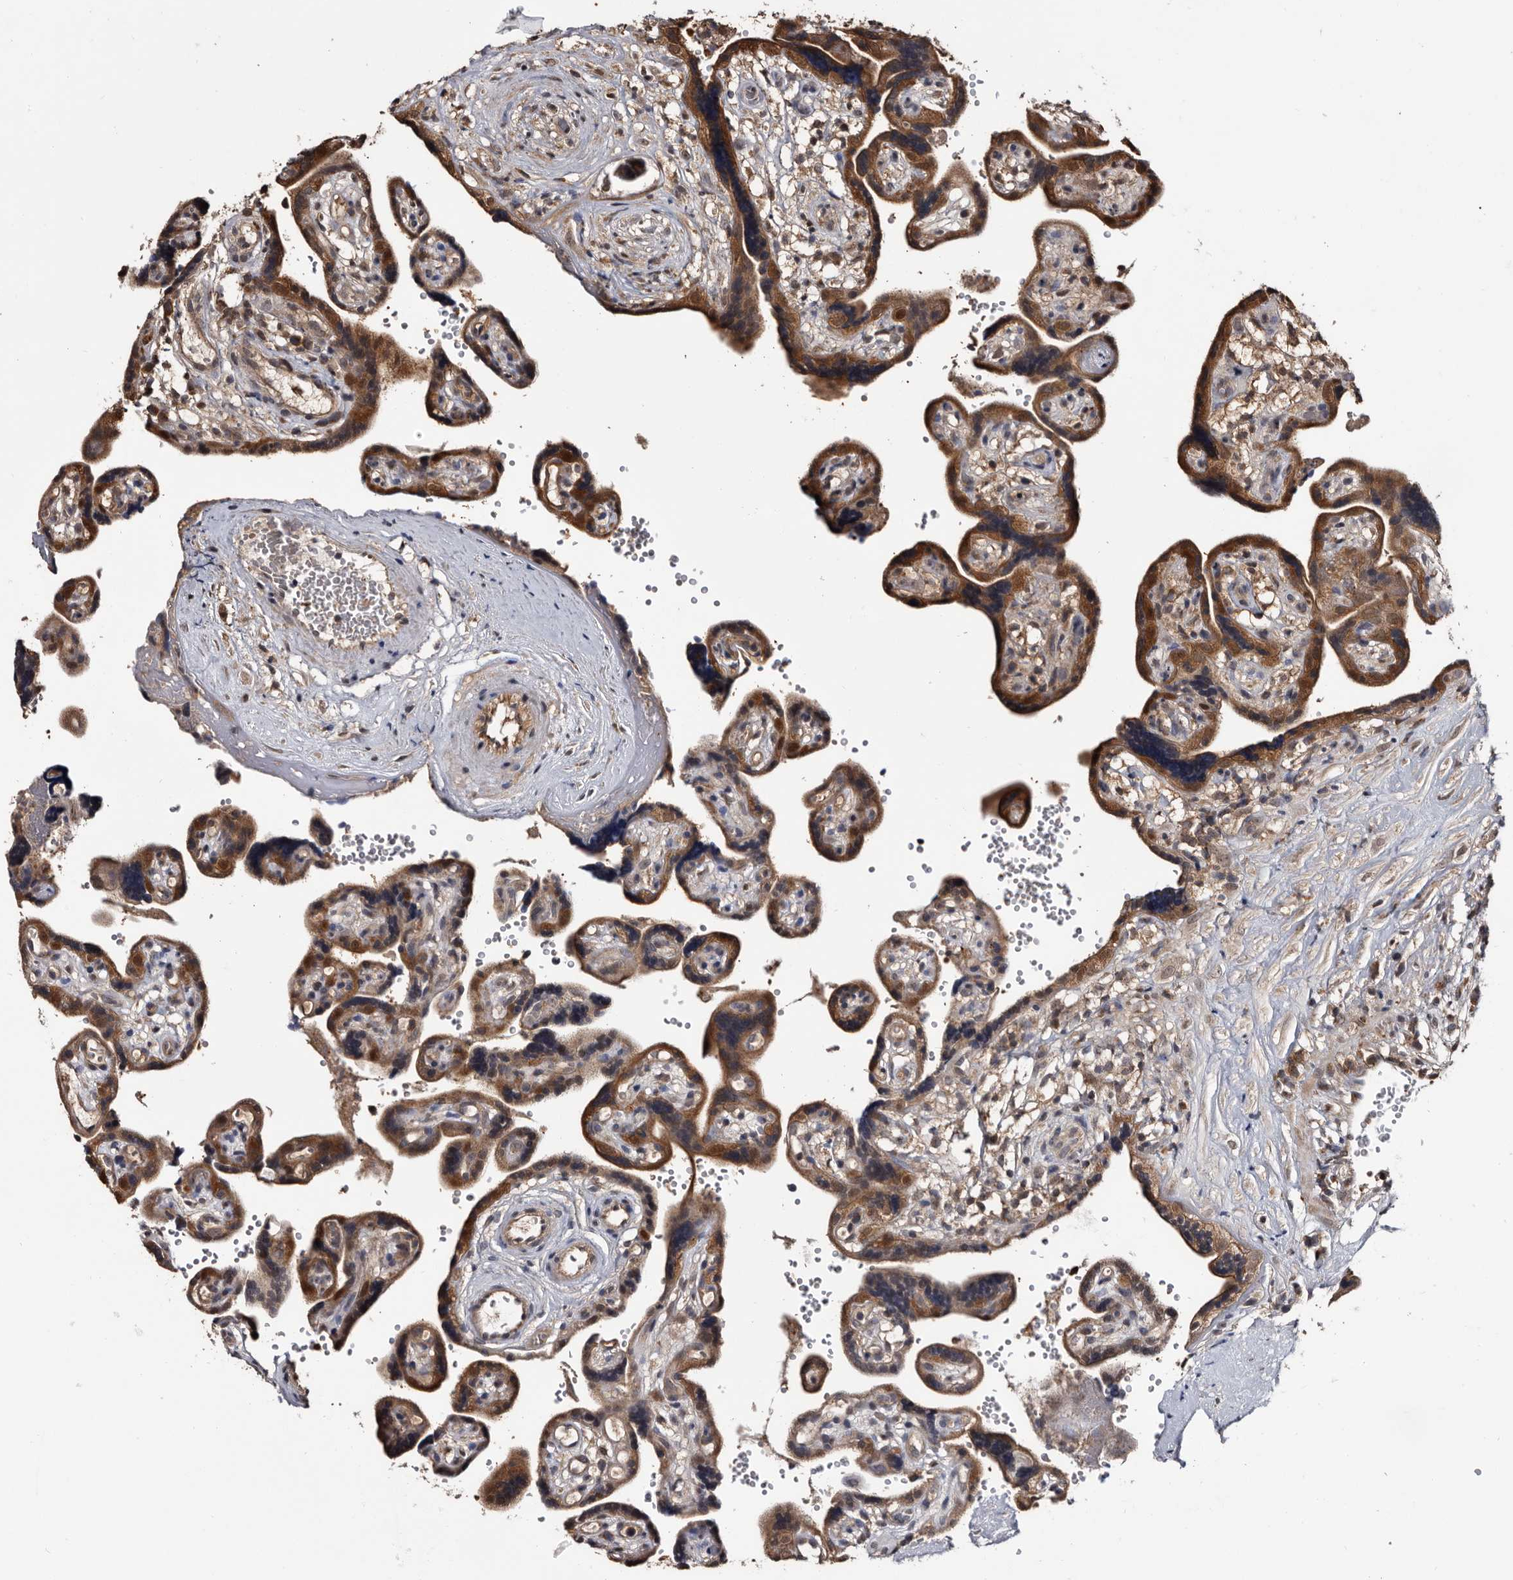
{"staining": {"intensity": "moderate", "quantity": ">75%", "location": "cytoplasmic/membranous"}, "tissue": "placenta", "cell_type": "Decidual cells", "image_type": "normal", "snomed": [{"axis": "morphology", "description": "Normal tissue, NOS"}, {"axis": "topography", "description": "Placenta"}], "caption": "Approximately >75% of decidual cells in benign placenta display moderate cytoplasmic/membranous protein staining as visualized by brown immunohistochemical staining.", "gene": "TTI2", "patient": {"sex": "female", "age": 30}}